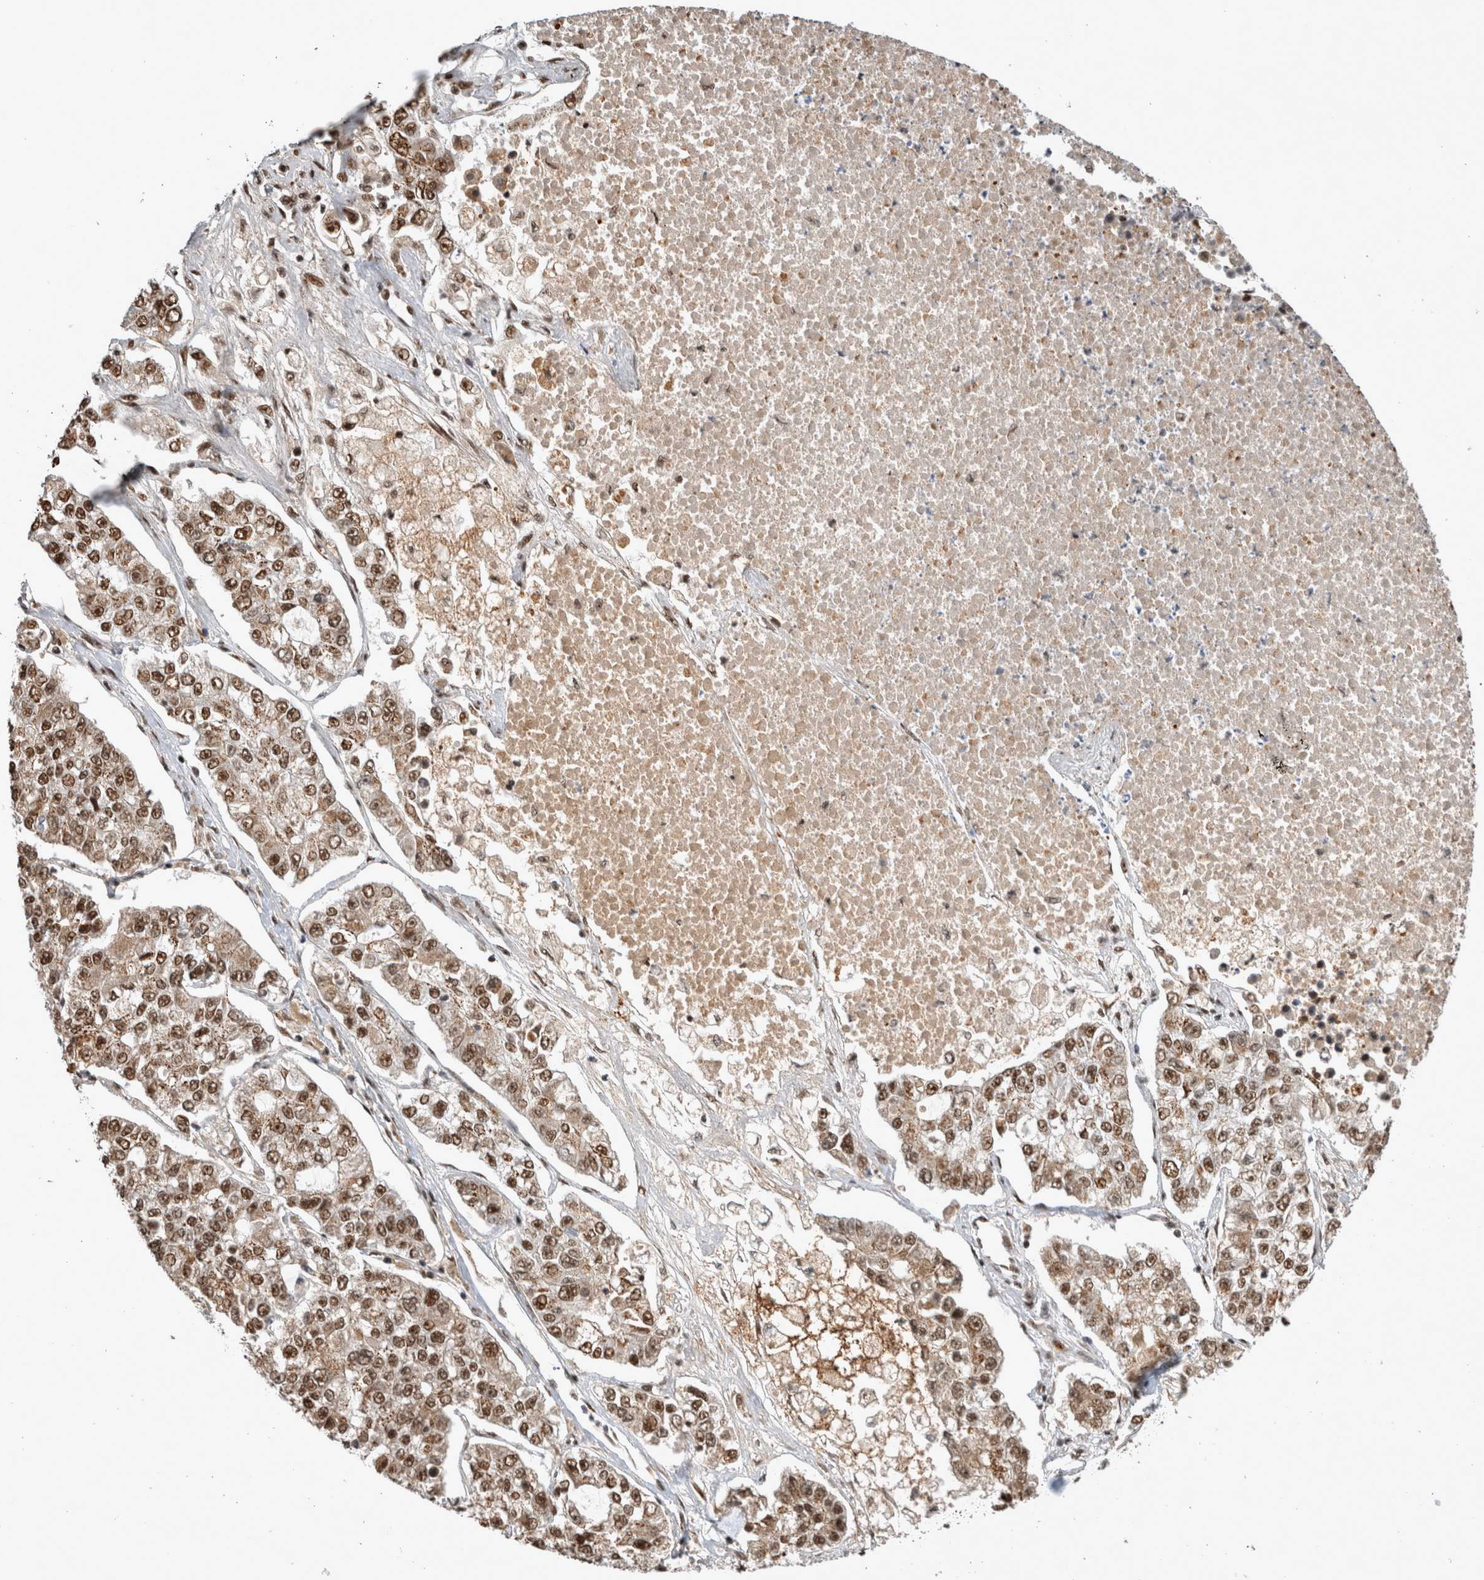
{"staining": {"intensity": "moderate", "quantity": ">75%", "location": "nuclear"}, "tissue": "lung cancer", "cell_type": "Tumor cells", "image_type": "cancer", "snomed": [{"axis": "morphology", "description": "Adenocarcinoma, NOS"}, {"axis": "topography", "description": "Lung"}], "caption": "Lung cancer (adenocarcinoma) was stained to show a protein in brown. There is medium levels of moderate nuclear expression in approximately >75% of tumor cells. The staining was performed using DAB to visualize the protein expression in brown, while the nuclei were stained in blue with hematoxylin (Magnification: 20x).", "gene": "EYA2", "patient": {"sex": "male", "age": 49}}